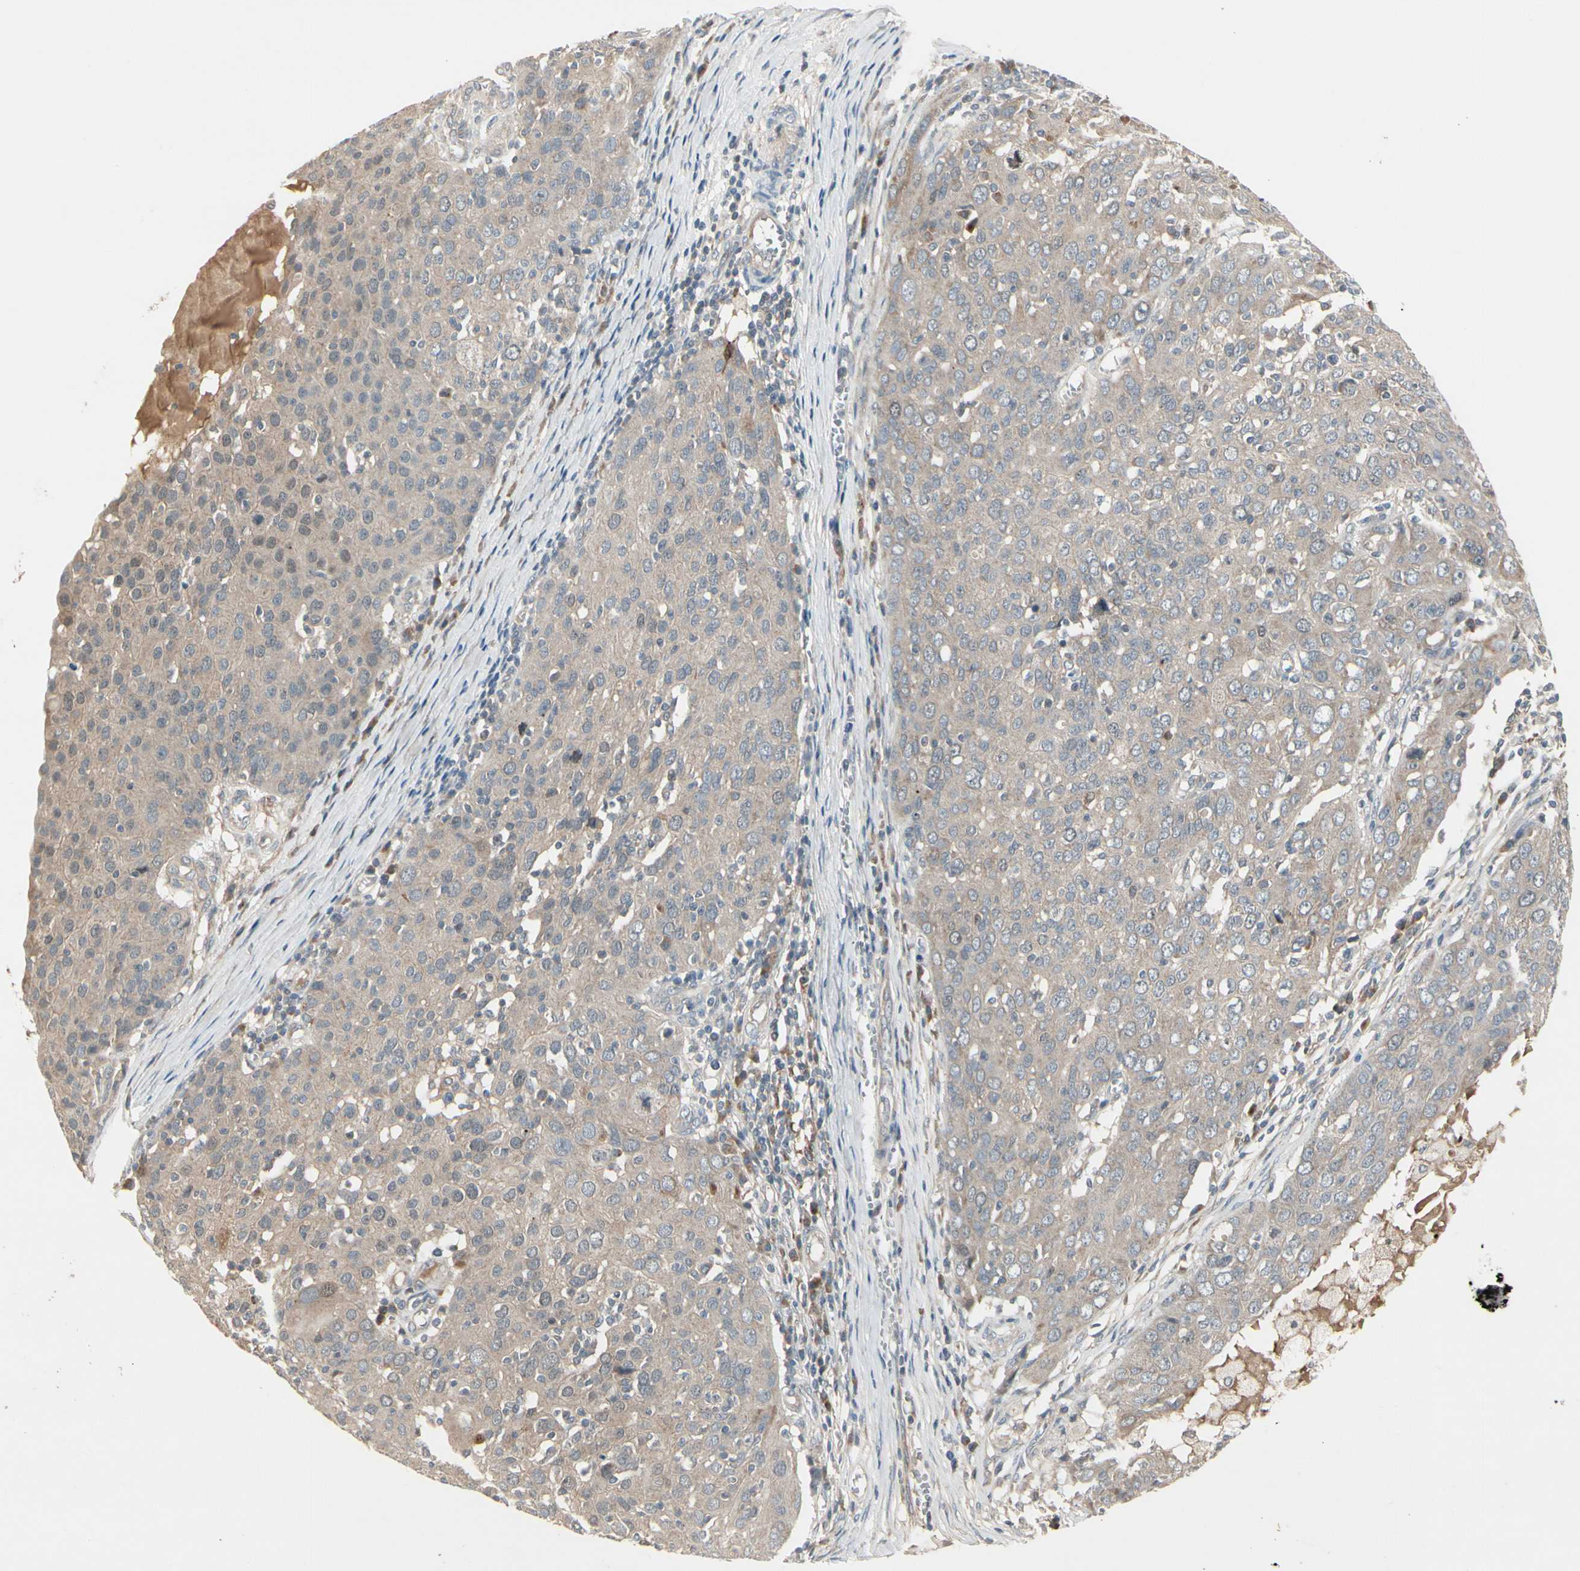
{"staining": {"intensity": "negative", "quantity": "none", "location": "none"}, "tissue": "ovarian cancer", "cell_type": "Tumor cells", "image_type": "cancer", "snomed": [{"axis": "morphology", "description": "Carcinoma, endometroid"}, {"axis": "topography", "description": "Ovary"}], "caption": "High power microscopy micrograph of an immunohistochemistry (IHC) photomicrograph of endometroid carcinoma (ovarian), revealing no significant positivity in tumor cells. (Stains: DAB (3,3'-diaminobenzidine) immunohistochemistry with hematoxylin counter stain, Microscopy: brightfield microscopy at high magnification).", "gene": "FHDC1", "patient": {"sex": "female", "age": 50}}